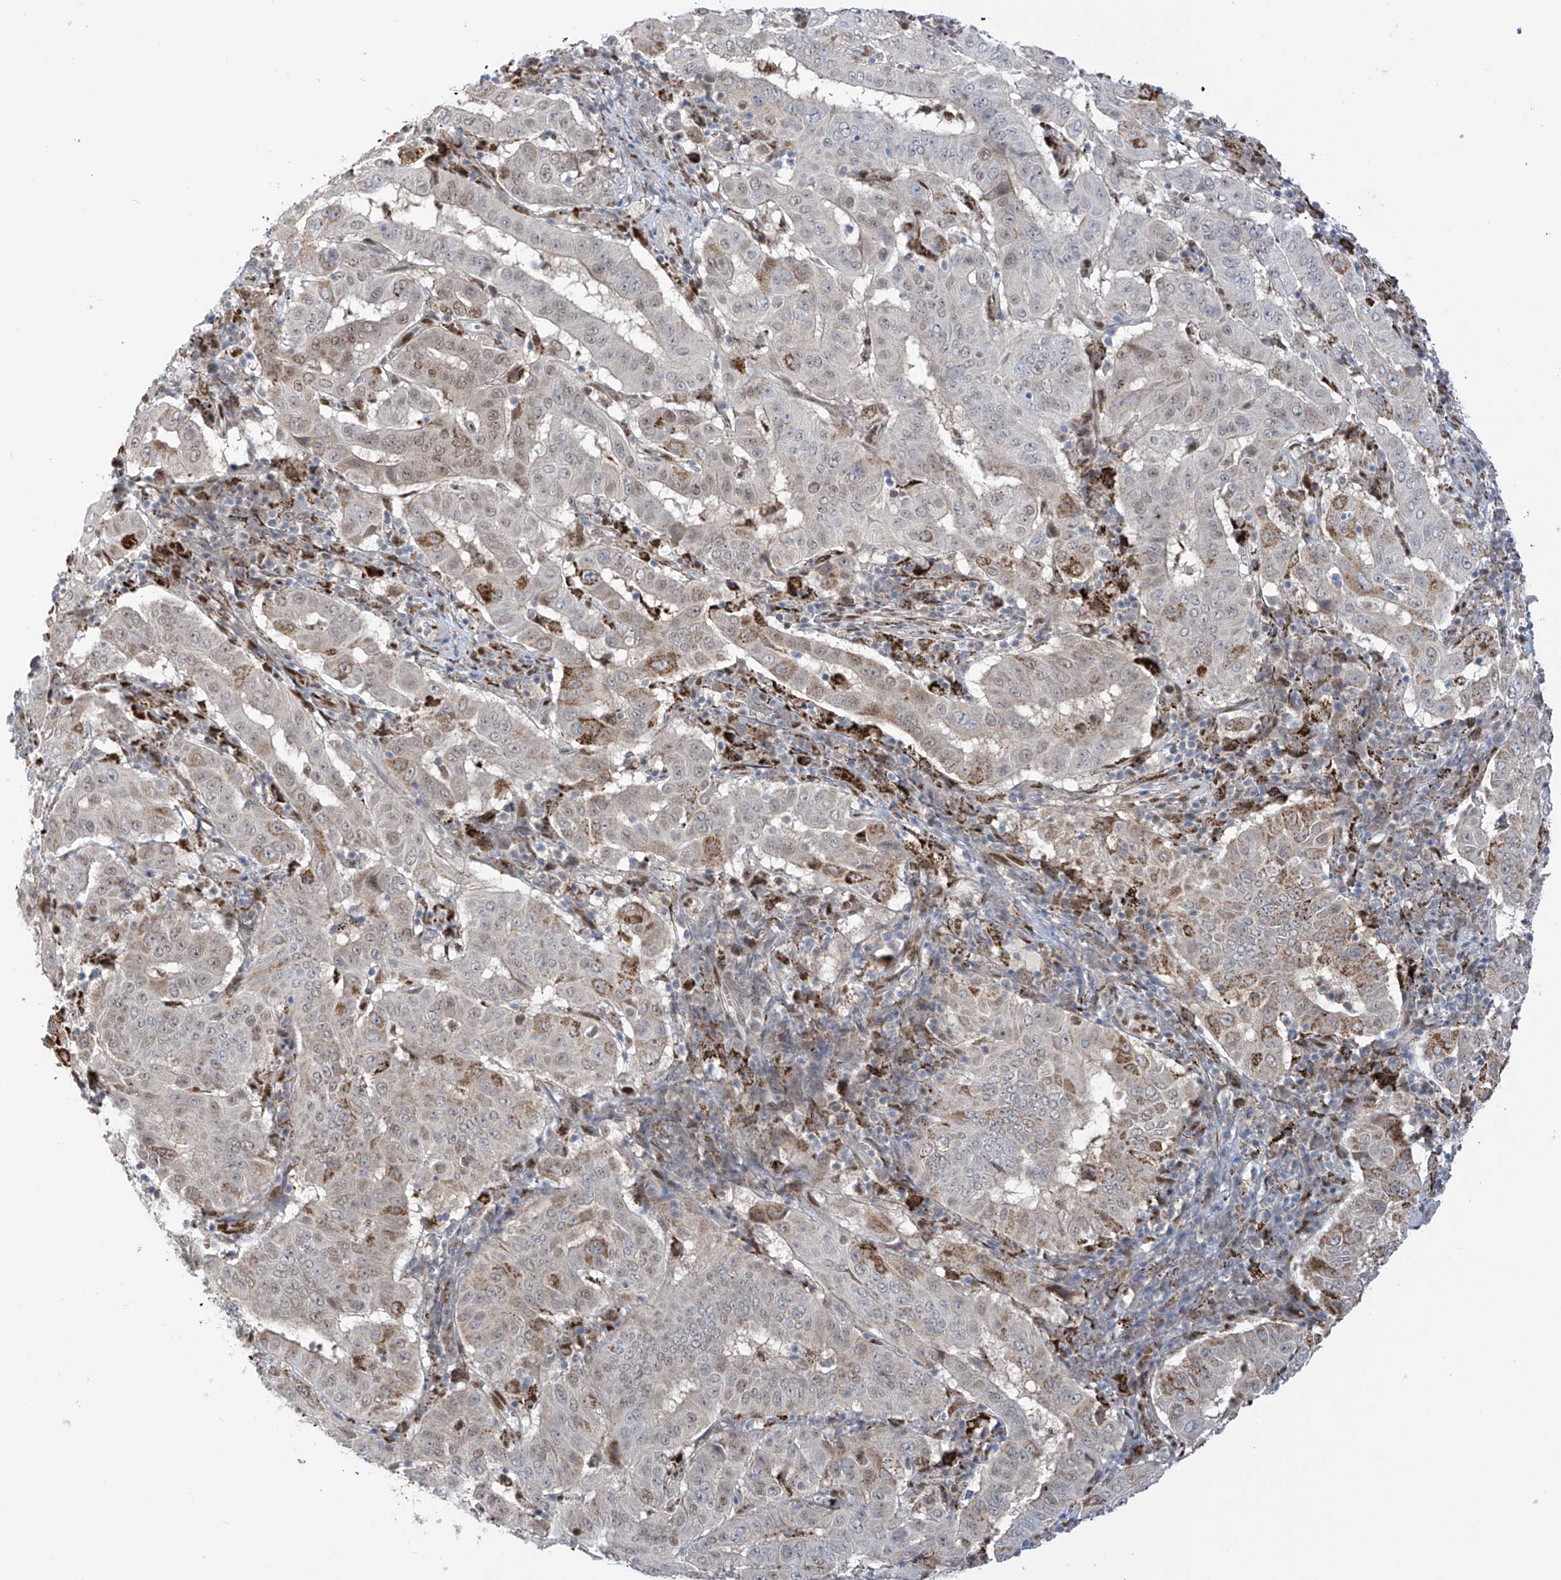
{"staining": {"intensity": "weak", "quantity": "<25%", "location": "cytoplasmic/membranous,nuclear"}, "tissue": "pancreatic cancer", "cell_type": "Tumor cells", "image_type": "cancer", "snomed": [{"axis": "morphology", "description": "Adenocarcinoma, NOS"}, {"axis": "topography", "description": "Pancreas"}], "caption": "Tumor cells are negative for protein expression in human pancreatic cancer (adenocarcinoma).", "gene": "PM20D2", "patient": {"sex": "male", "age": 63}}